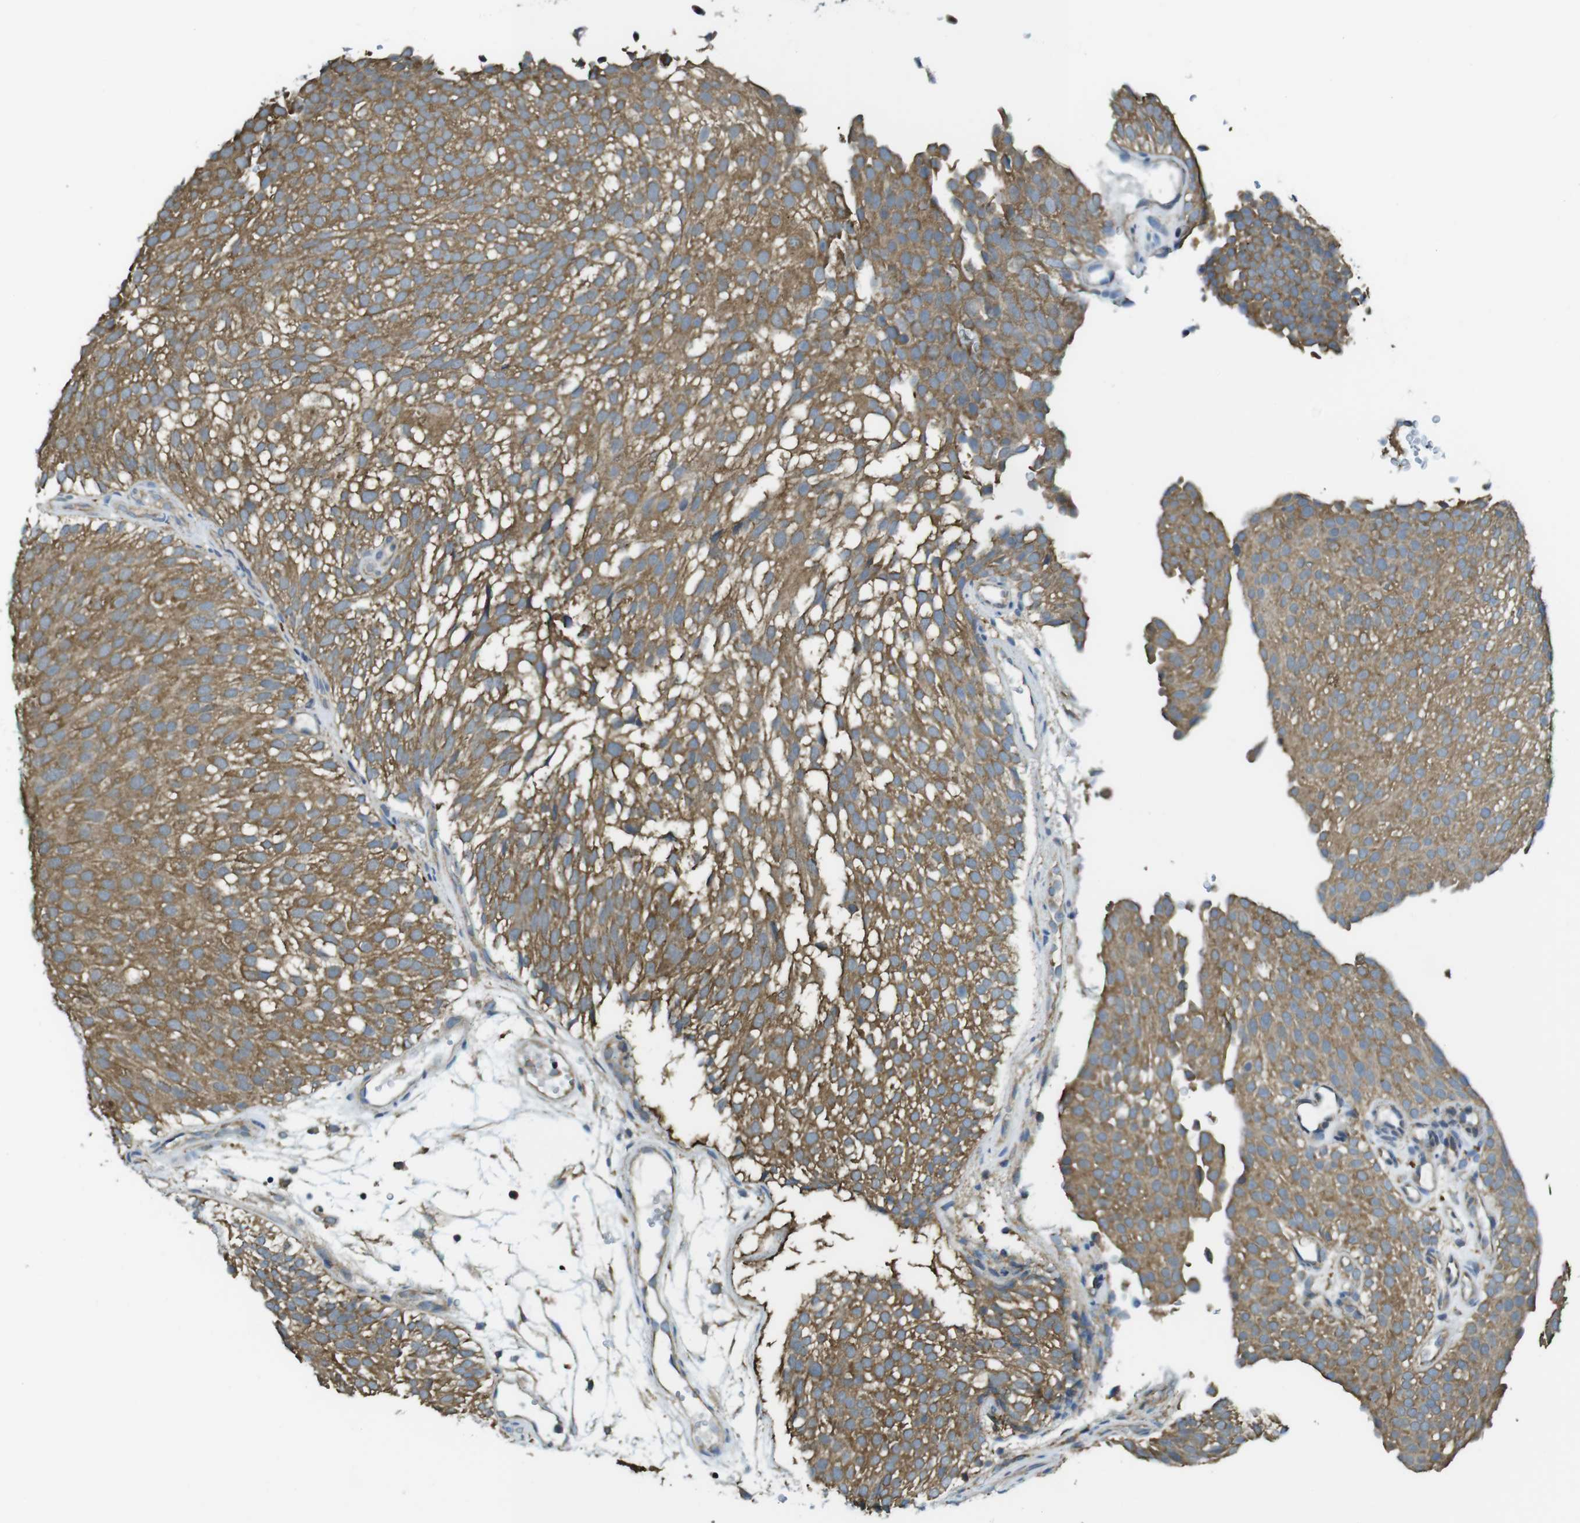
{"staining": {"intensity": "moderate", "quantity": ">75%", "location": "cytoplasmic/membranous"}, "tissue": "urothelial cancer", "cell_type": "Tumor cells", "image_type": "cancer", "snomed": [{"axis": "morphology", "description": "Urothelial carcinoma, Low grade"}, {"axis": "topography", "description": "Urinary bladder"}], "caption": "Immunohistochemical staining of urothelial carcinoma (low-grade) reveals medium levels of moderate cytoplasmic/membranous protein expression in about >75% of tumor cells. (Stains: DAB (3,3'-diaminobenzidine) in brown, nuclei in blue, Microscopy: brightfield microscopy at high magnification).", "gene": "BRI3BP", "patient": {"sex": "male", "age": 78}}